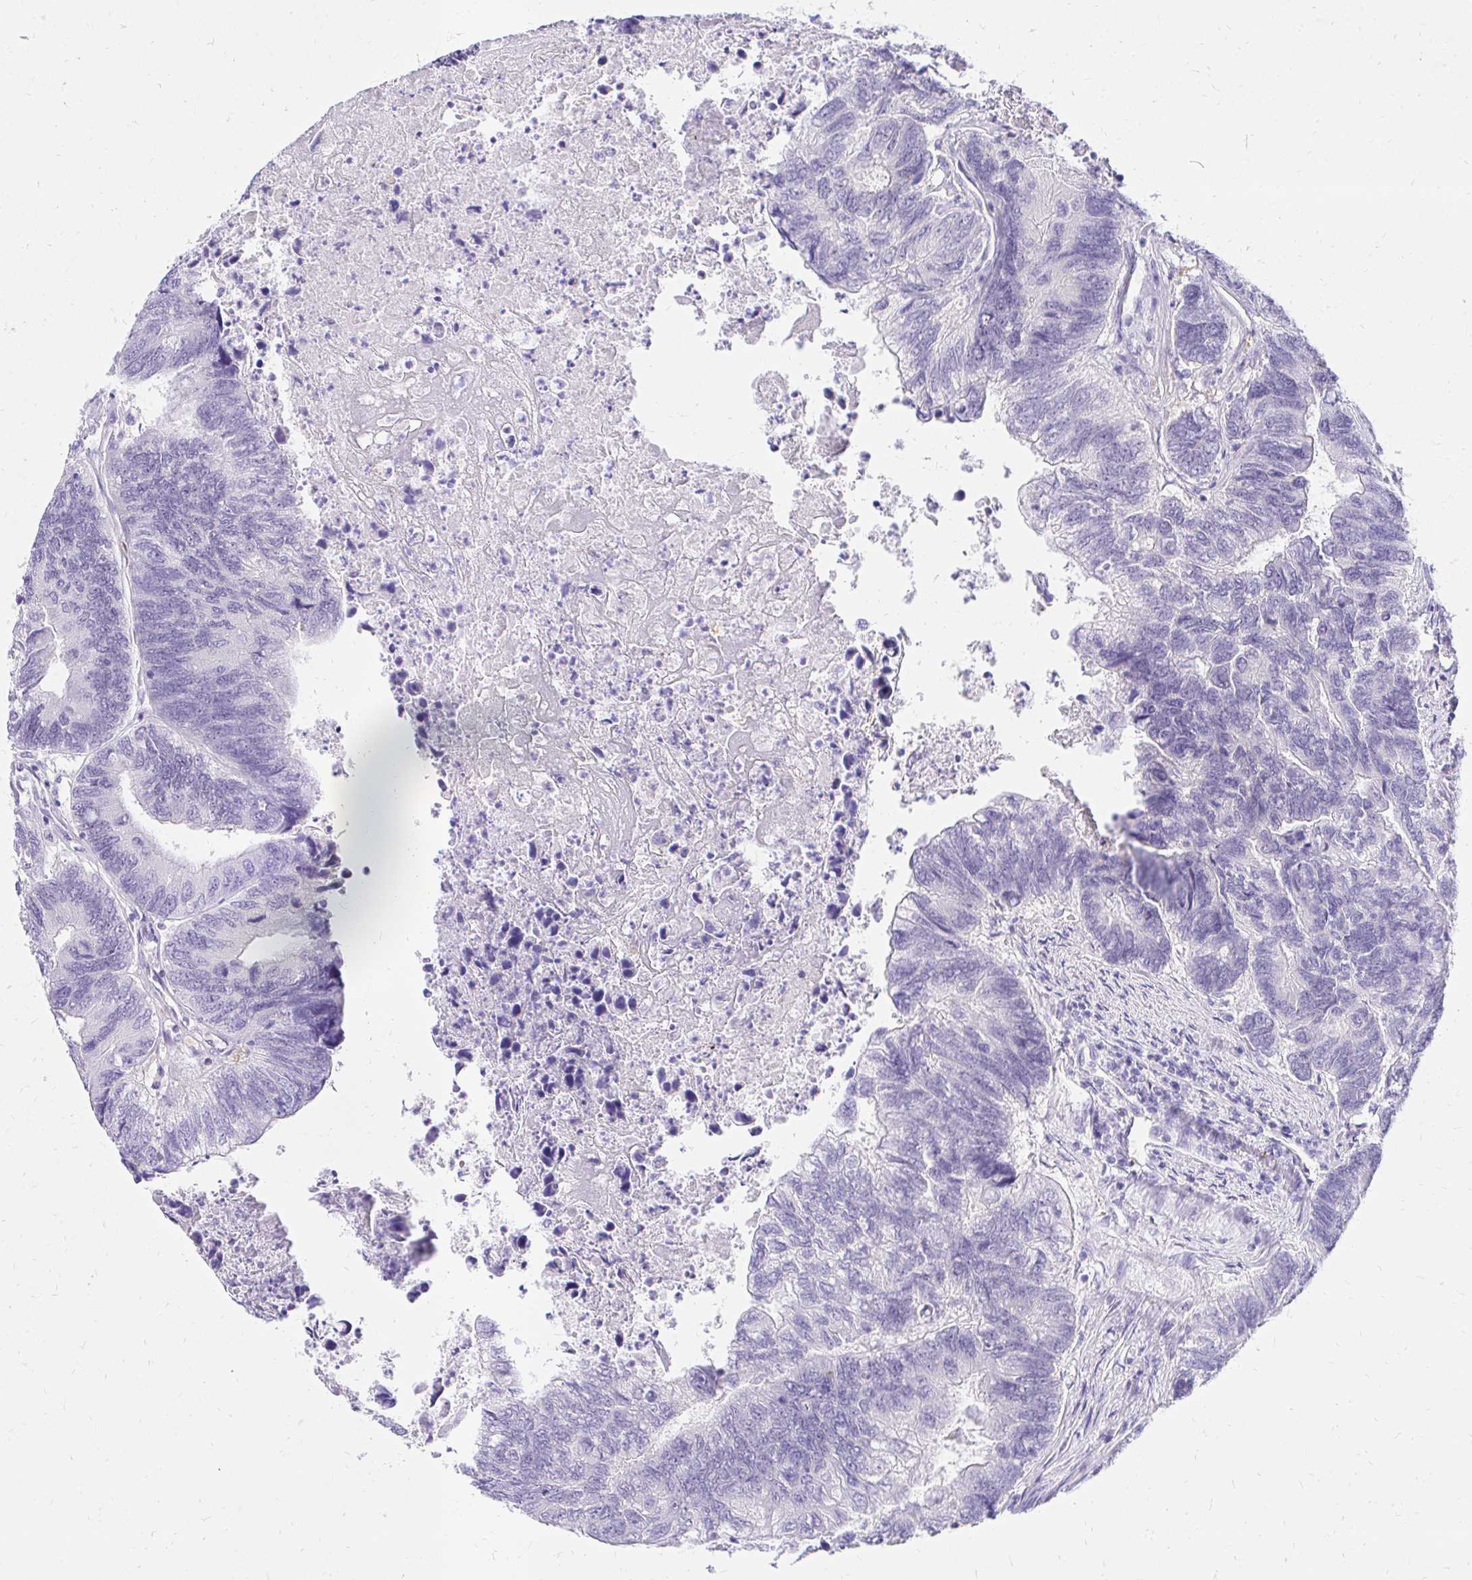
{"staining": {"intensity": "negative", "quantity": "none", "location": "none"}, "tissue": "colorectal cancer", "cell_type": "Tumor cells", "image_type": "cancer", "snomed": [{"axis": "morphology", "description": "Adenocarcinoma, NOS"}, {"axis": "topography", "description": "Colon"}], "caption": "Human adenocarcinoma (colorectal) stained for a protein using immunohistochemistry demonstrates no staining in tumor cells.", "gene": "FATE1", "patient": {"sex": "female", "age": 67}}